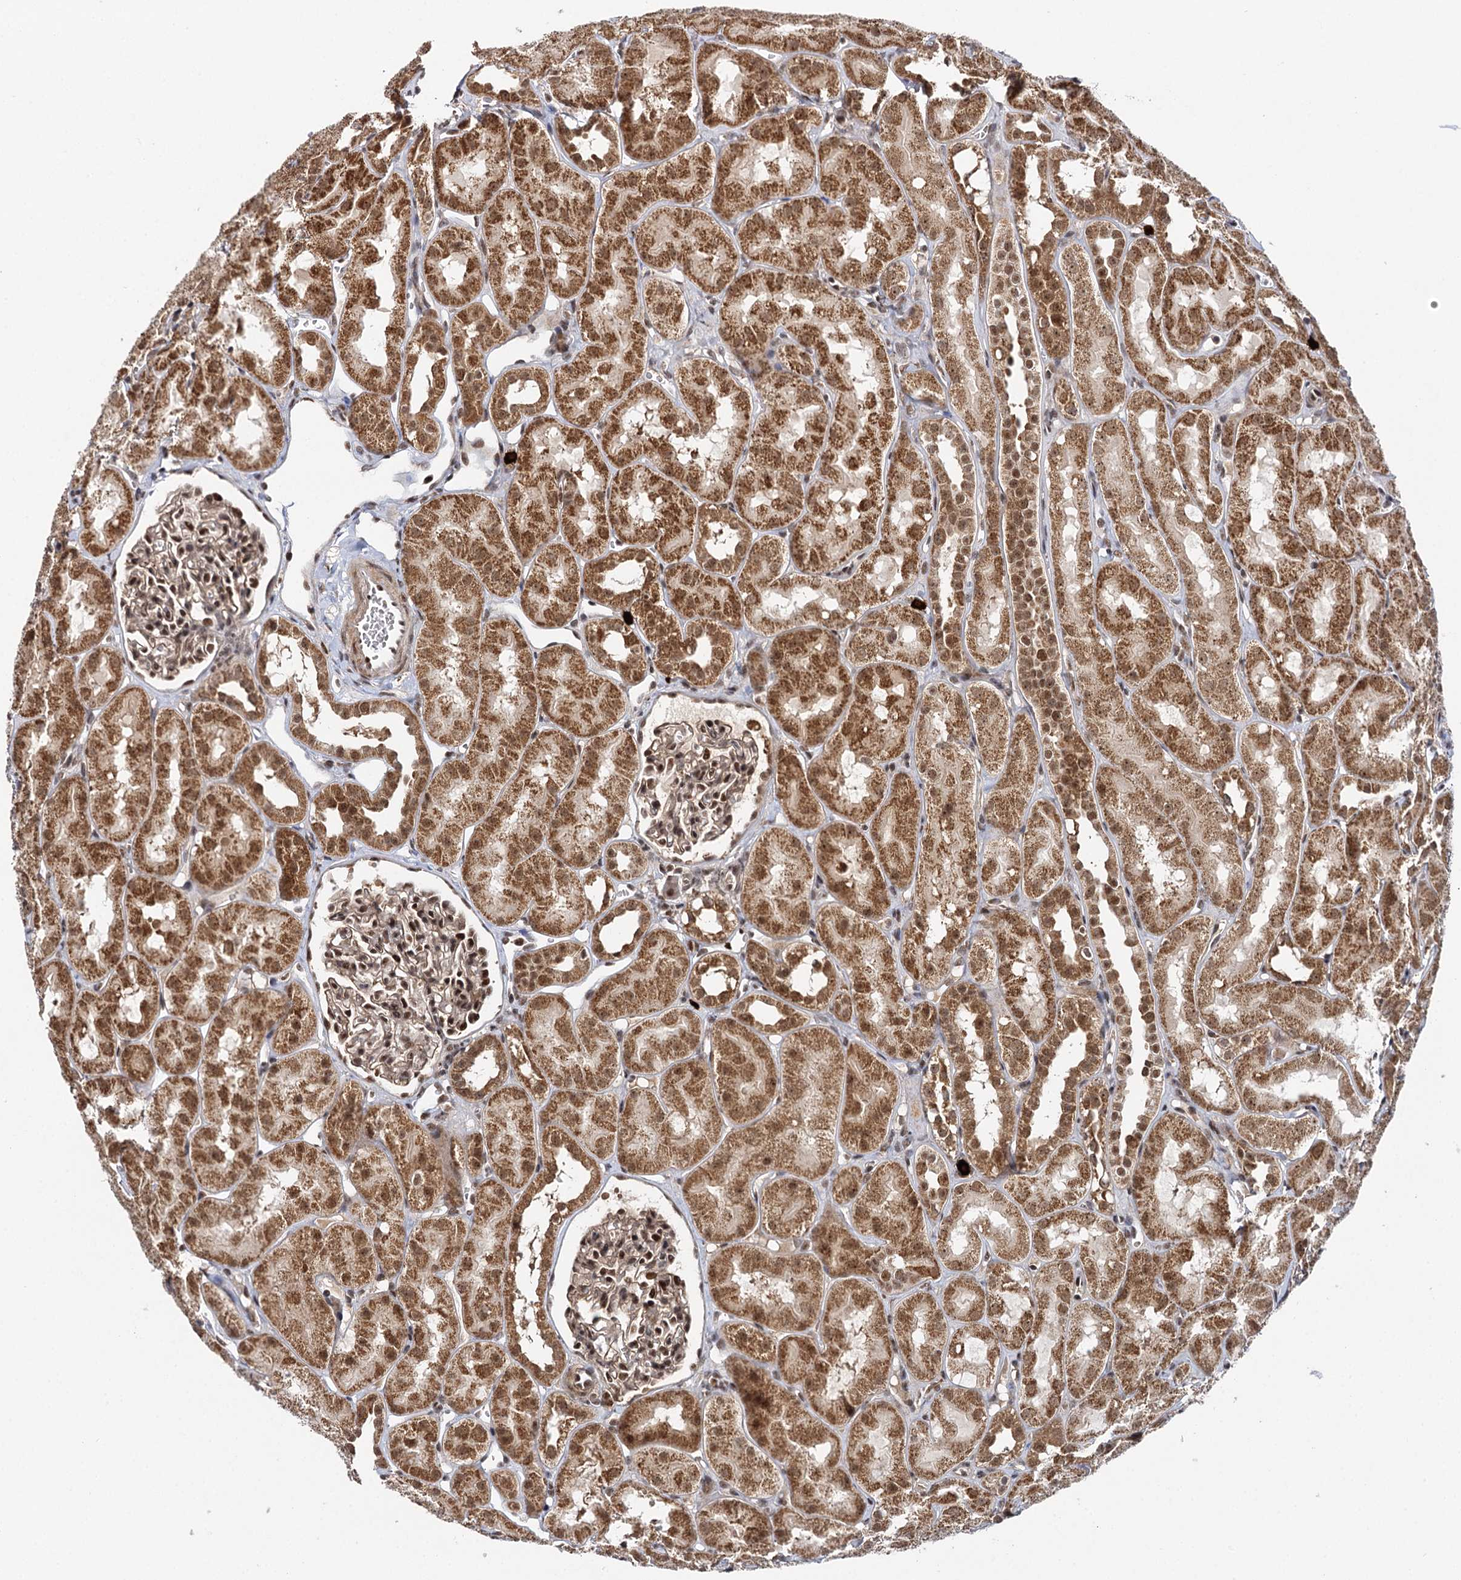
{"staining": {"intensity": "moderate", "quantity": ">75%", "location": "cytoplasmic/membranous,nuclear"}, "tissue": "kidney", "cell_type": "Cells in glomeruli", "image_type": "normal", "snomed": [{"axis": "morphology", "description": "Normal tissue, NOS"}, {"axis": "topography", "description": "Kidney"}, {"axis": "topography", "description": "Urinary bladder"}], "caption": "An IHC photomicrograph of benign tissue is shown. Protein staining in brown shows moderate cytoplasmic/membranous,nuclear positivity in kidney within cells in glomeruli.", "gene": "BUD13", "patient": {"sex": "male", "age": 16}}